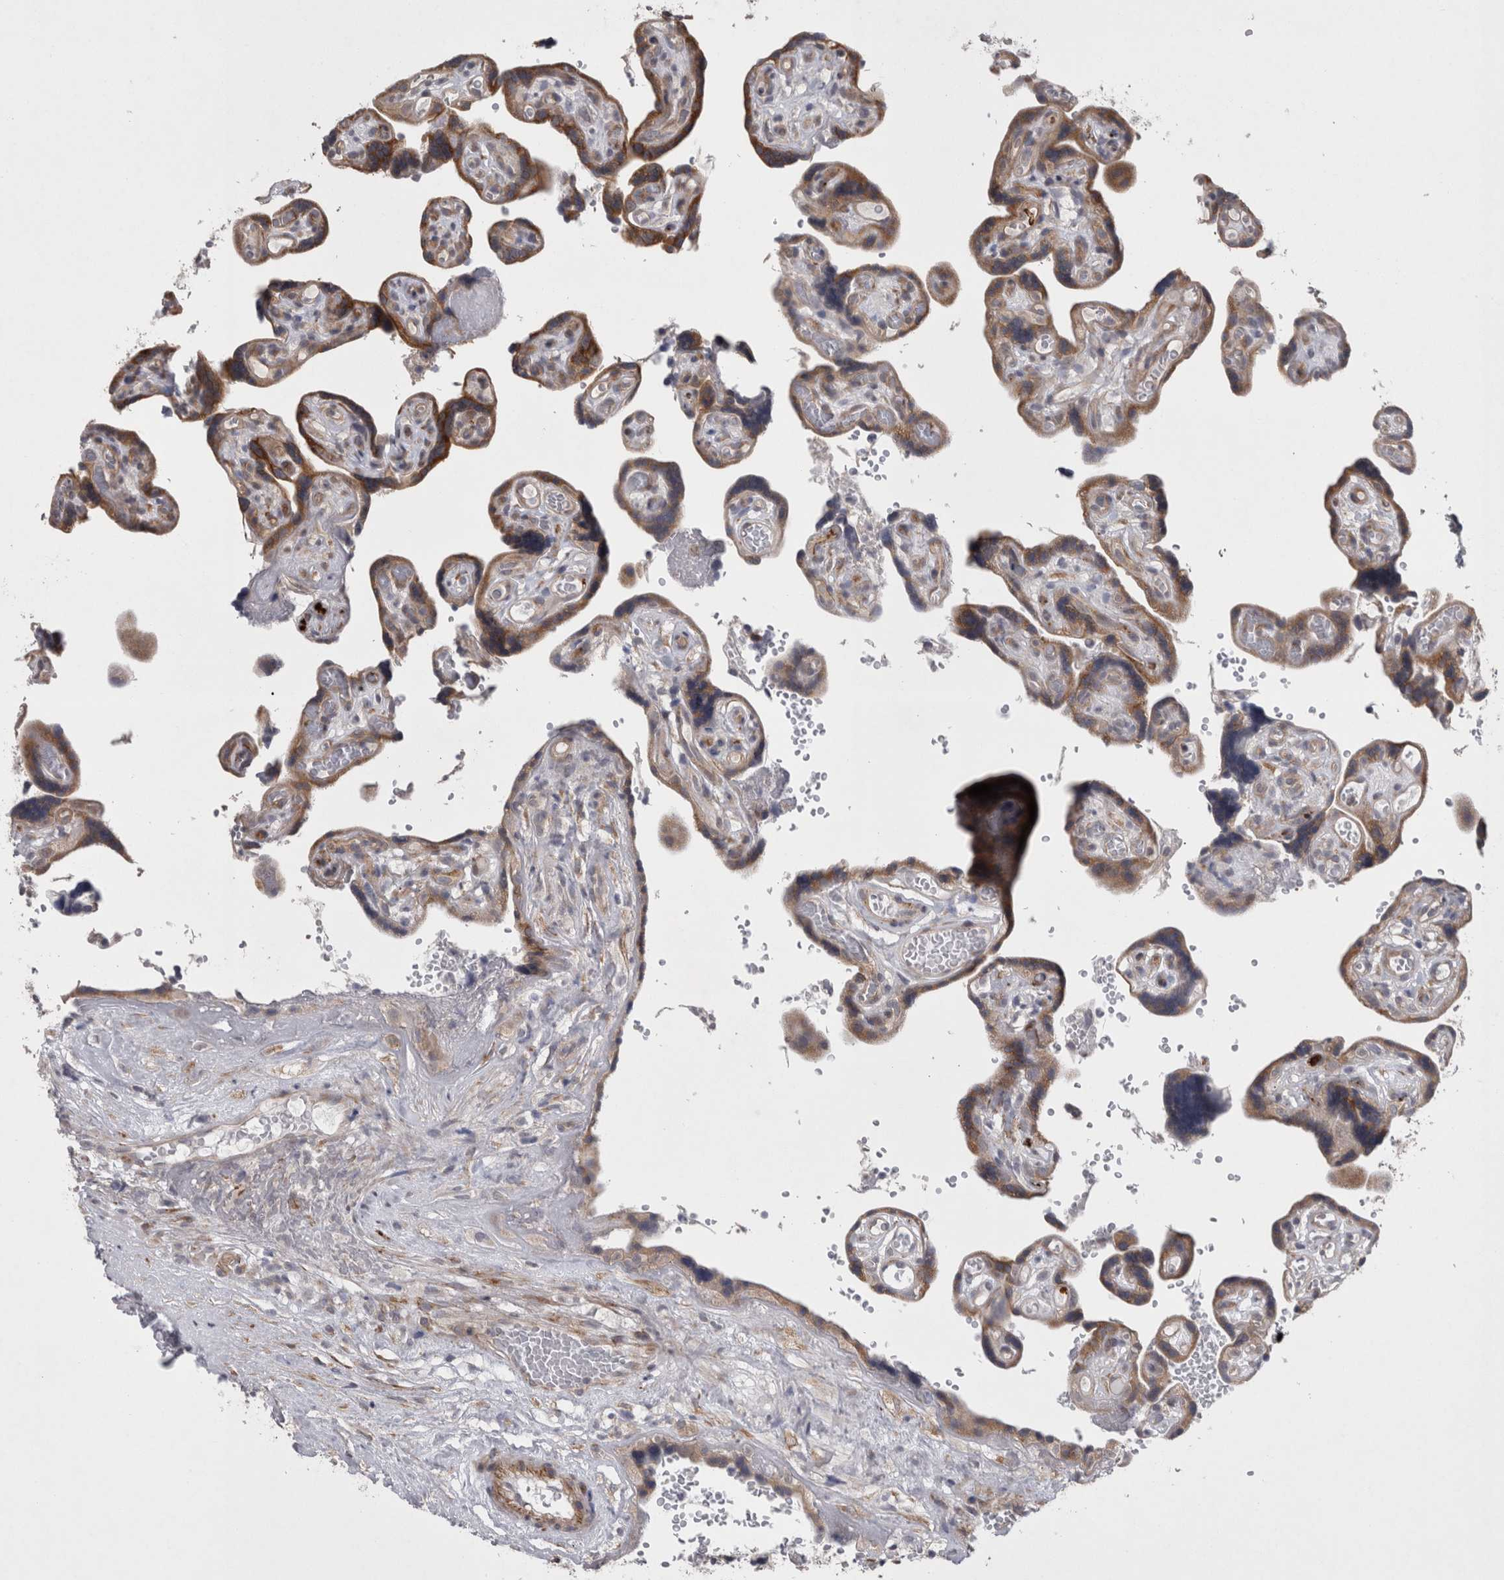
{"staining": {"intensity": "moderate", "quantity": ">75%", "location": "cytoplasmic/membranous"}, "tissue": "placenta", "cell_type": "Decidual cells", "image_type": "normal", "snomed": [{"axis": "morphology", "description": "Normal tissue, NOS"}, {"axis": "topography", "description": "Placenta"}], "caption": "A micrograph of human placenta stained for a protein demonstrates moderate cytoplasmic/membranous brown staining in decidual cells.", "gene": "DDX6", "patient": {"sex": "female", "age": 30}}